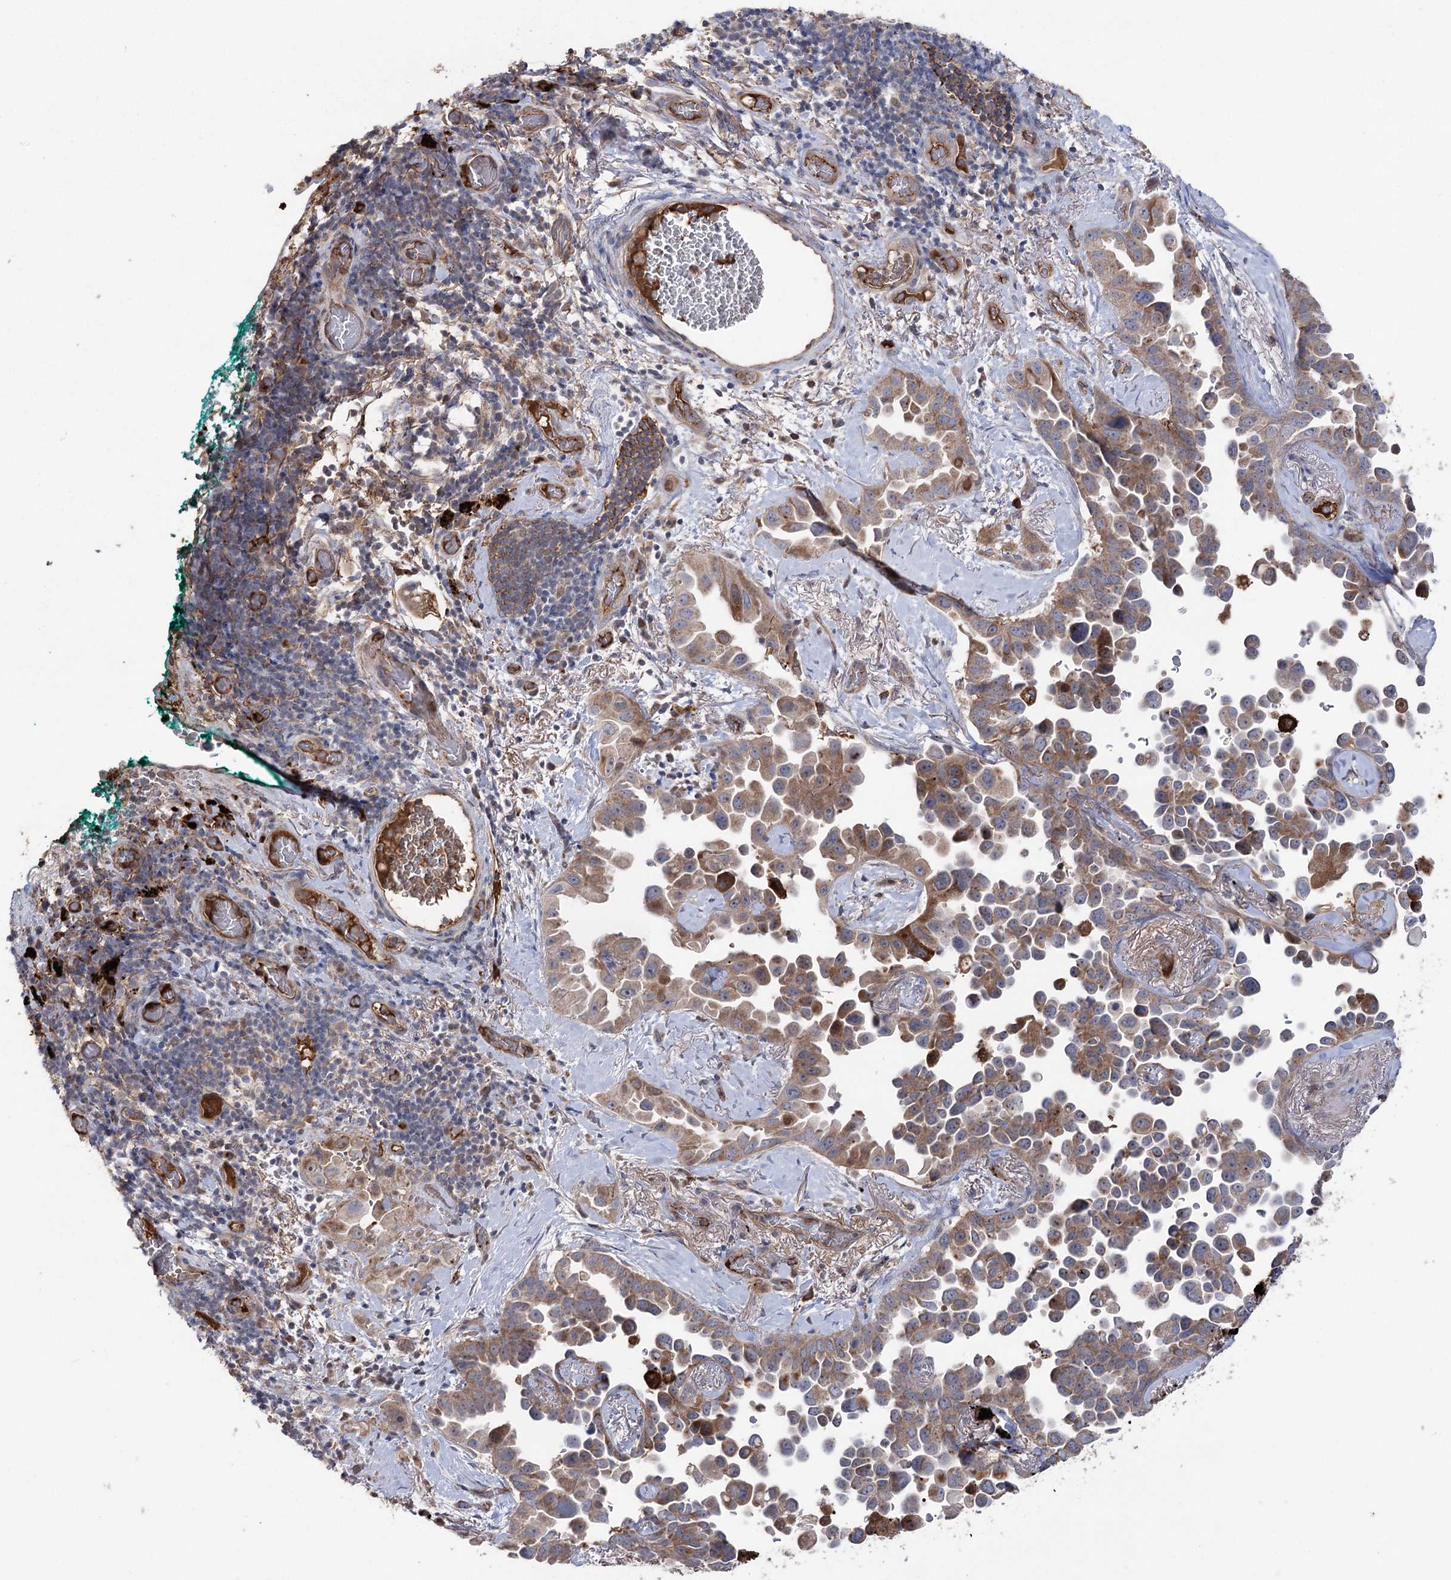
{"staining": {"intensity": "moderate", "quantity": "25%-75%", "location": "cytoplasmic/membranous"}, "tissue": "lung cancer", "cell_type": "Tumor cells", "image_type": "cancer", "snomed": [{"axis": "morphology", "description": "Adenocarcinoma, NOS"}, {"axis": "topography", "description": "Lung"}], "caption": "Tumor cells reveal medium levels of moderate cytoplasmic/membranous staining in approximately 25%-75% of cells in human lung cancer (adenocarcinoma). (DAB = brown stain, brightfield microscopy at high magnification).", "gene": "OTUD1", "patient": {"sex": "female", "age": 67}}